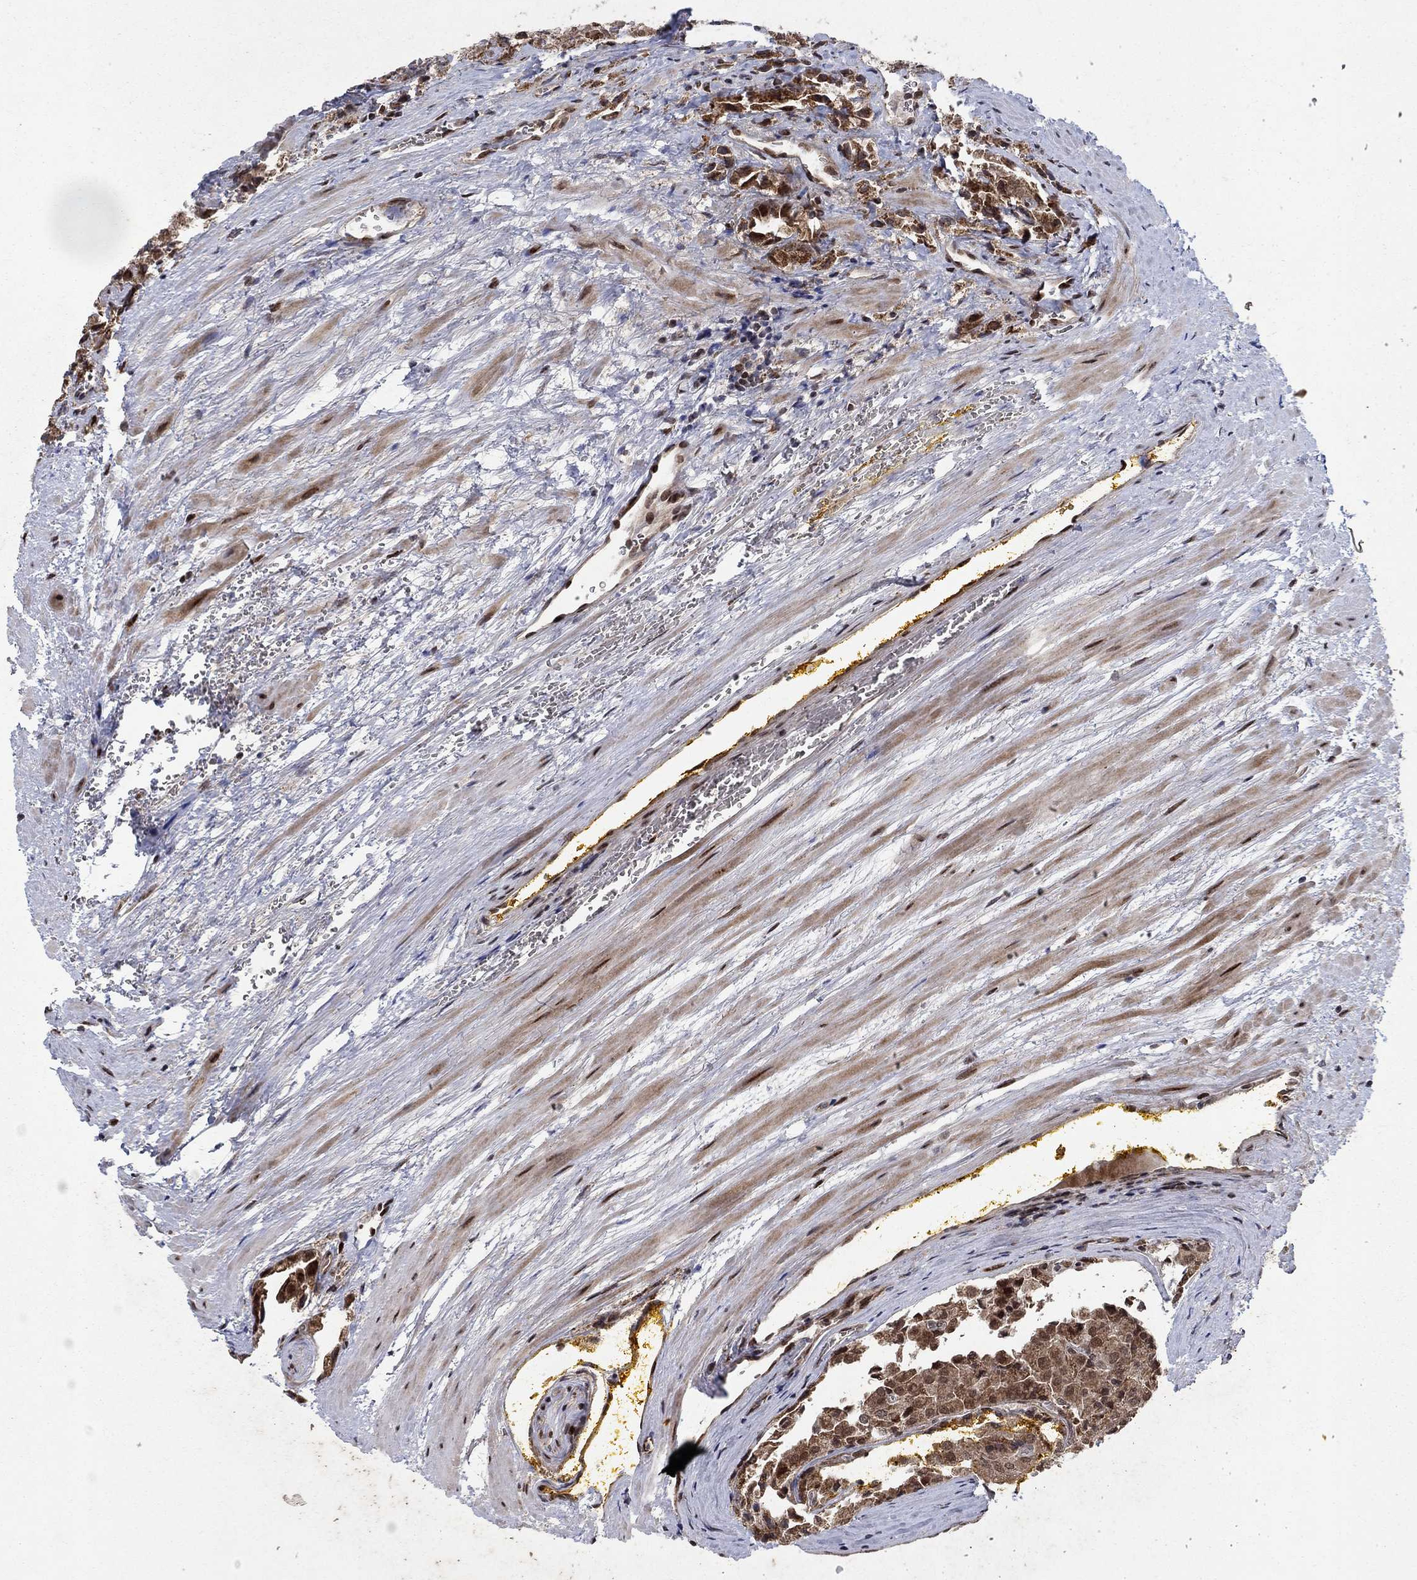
{"staining": {"intensity": "weak", "quantity": "25%-75%", "location": "cytoplasmic/membranous,nuclear"}, "tissue": "prostate cancer", "cell_type": "Tumor cells", "image_type": "cancer", "snomed": [{"axis": "morphology", "description": "Adenocarcinoma, NOS"}, {"axis": "topography", "description": "Prostate and seminal vesicle, NOS"}, {"axis": "topography", "description": "Prostate"}], "caption": "The image shows staining of prostate cancer, revealing weak cytoplasmic/membranous and nuclear protein expression (brown color) within tumor cells.", "gene": "PRICKLE4", "patient": {"sex": "male", "age": 67}}